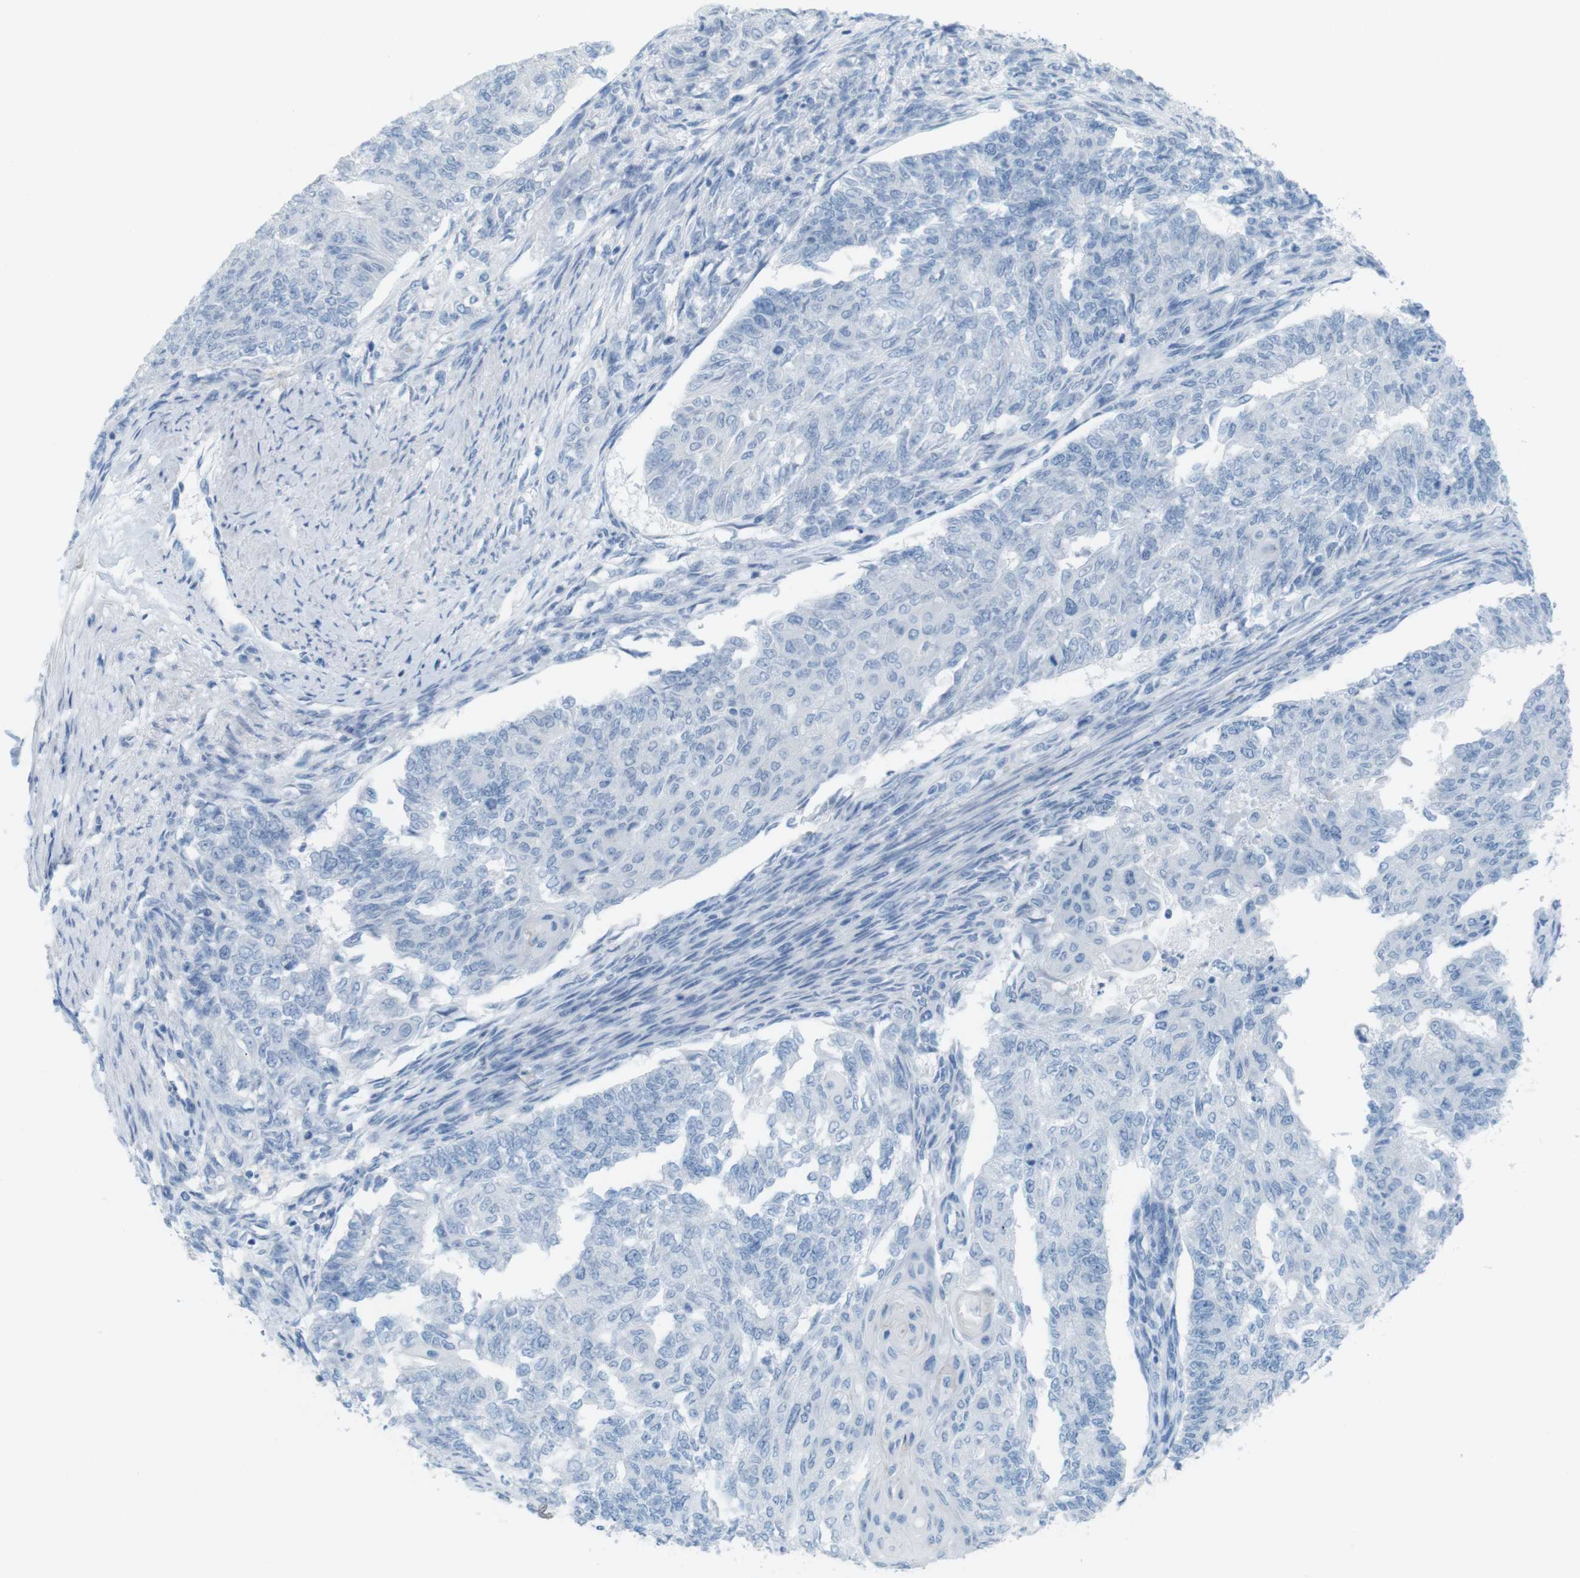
{"staining": {"intensity": "negative", "quantity": "none", "location": "none"}, "tissue": "endometrial cancer", "cell_type": "Tumor cells", "image_type": "cancer", "snomed": [{"axis": "morphology", "description": "Adenocarcinoma, NOS"}, {"axis": "topography", "description": "Endometrium"}], "caption": "This is an immunohistochemistry (IHC) micrograph of endometrial cancer. There is no staining in tumor cells.", "gene": "MYH9", "patient": {"sex": "female", "age": 32}}